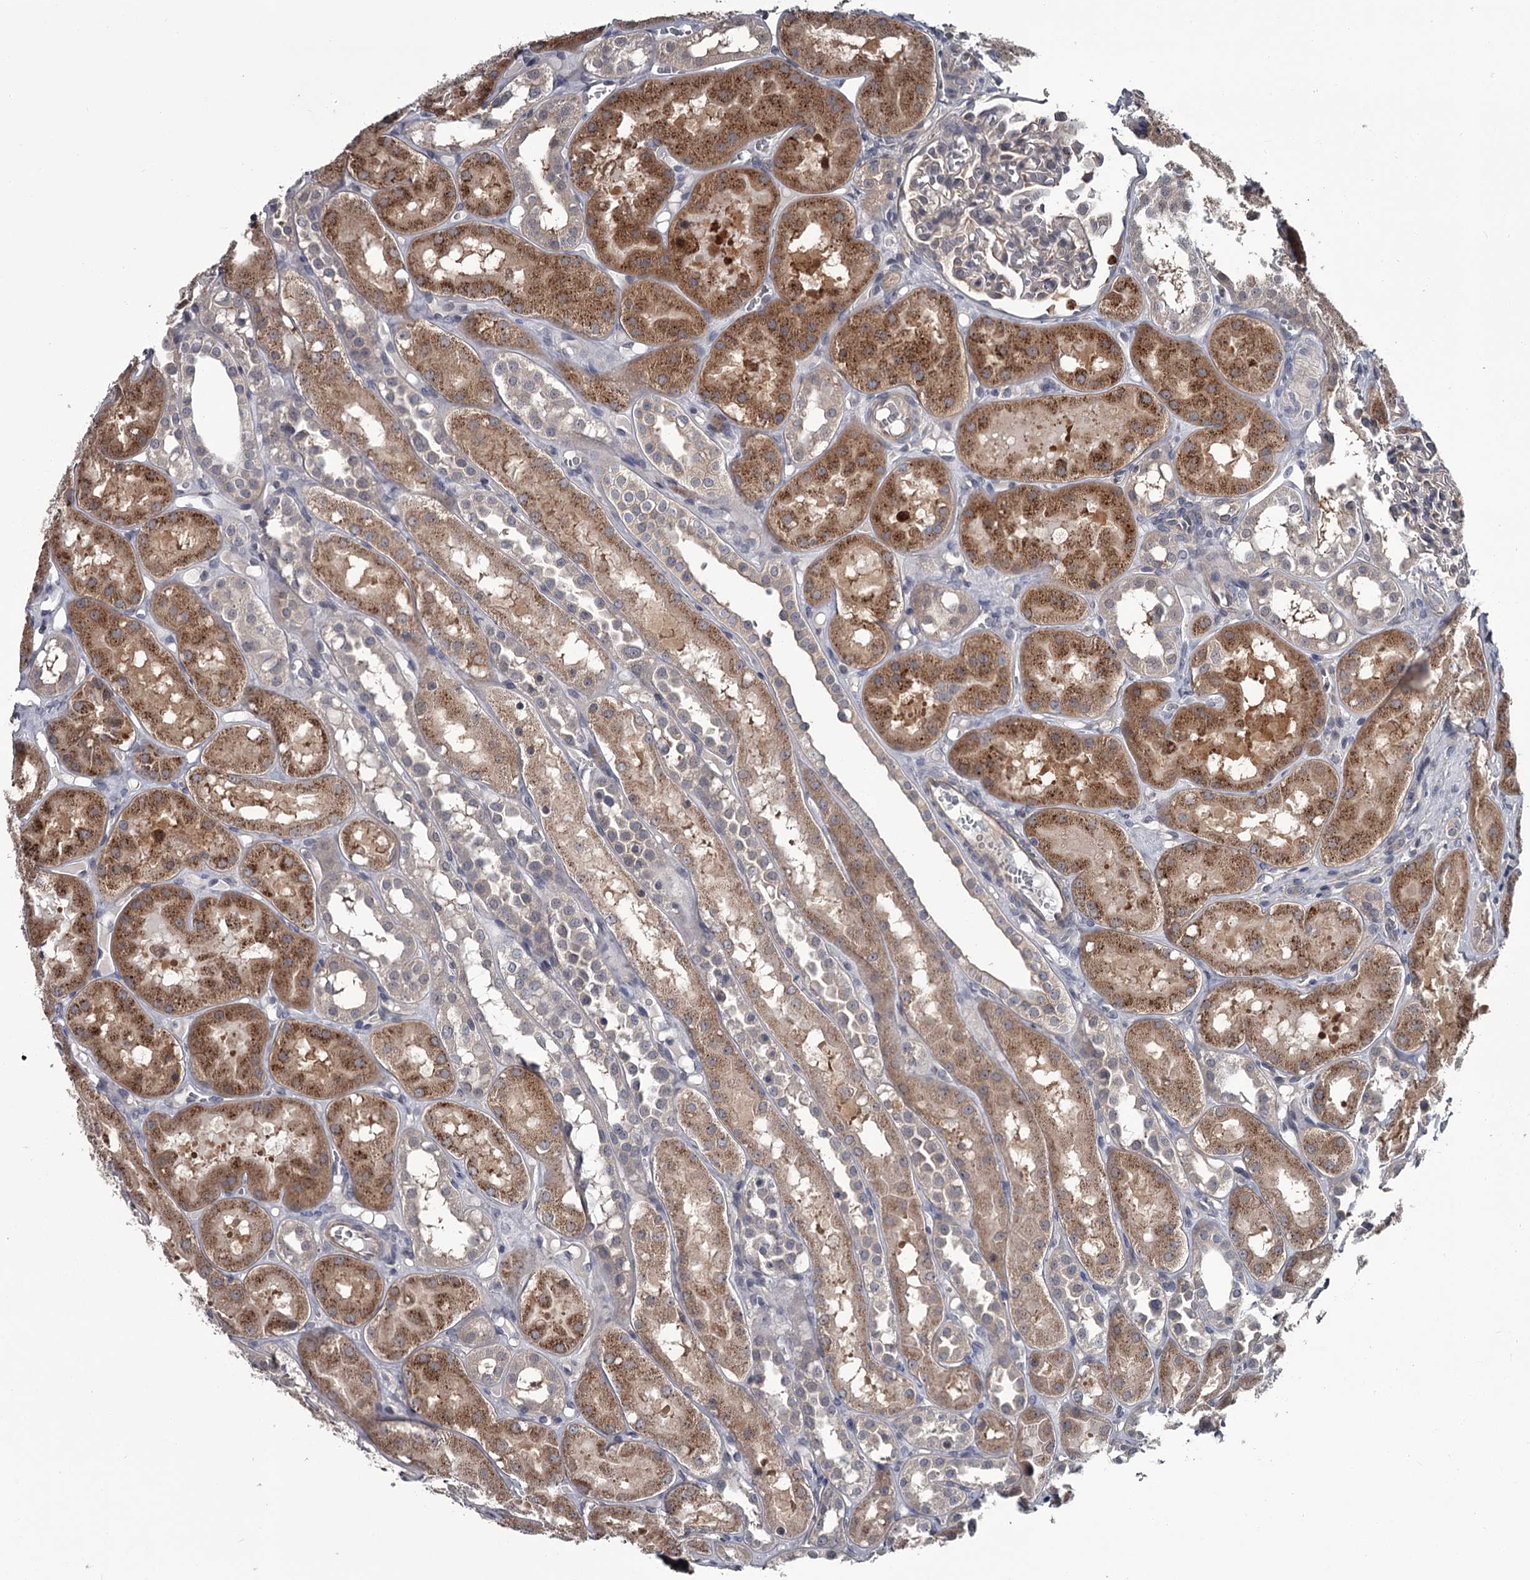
{"staining": {"intensity": "negative", "quantity": "none", "location": "none"}, "tissue": "kidney", "cell_type": "Cells in glomeruli", "image_type": "normal", "snomed": [{"axis": "morphology", "description": "Normal tissue, NOS"}, {"axis": "topography", "description": "Kidney"}], "caption": "Micrograph shows no significant protein positivity in cells in glomeruli of unremarkable kidney. (DAB immunohistochemistry (IHC), high magnification).", "gene": "DAO", "patient": {"sex": "male", "age": 16}}